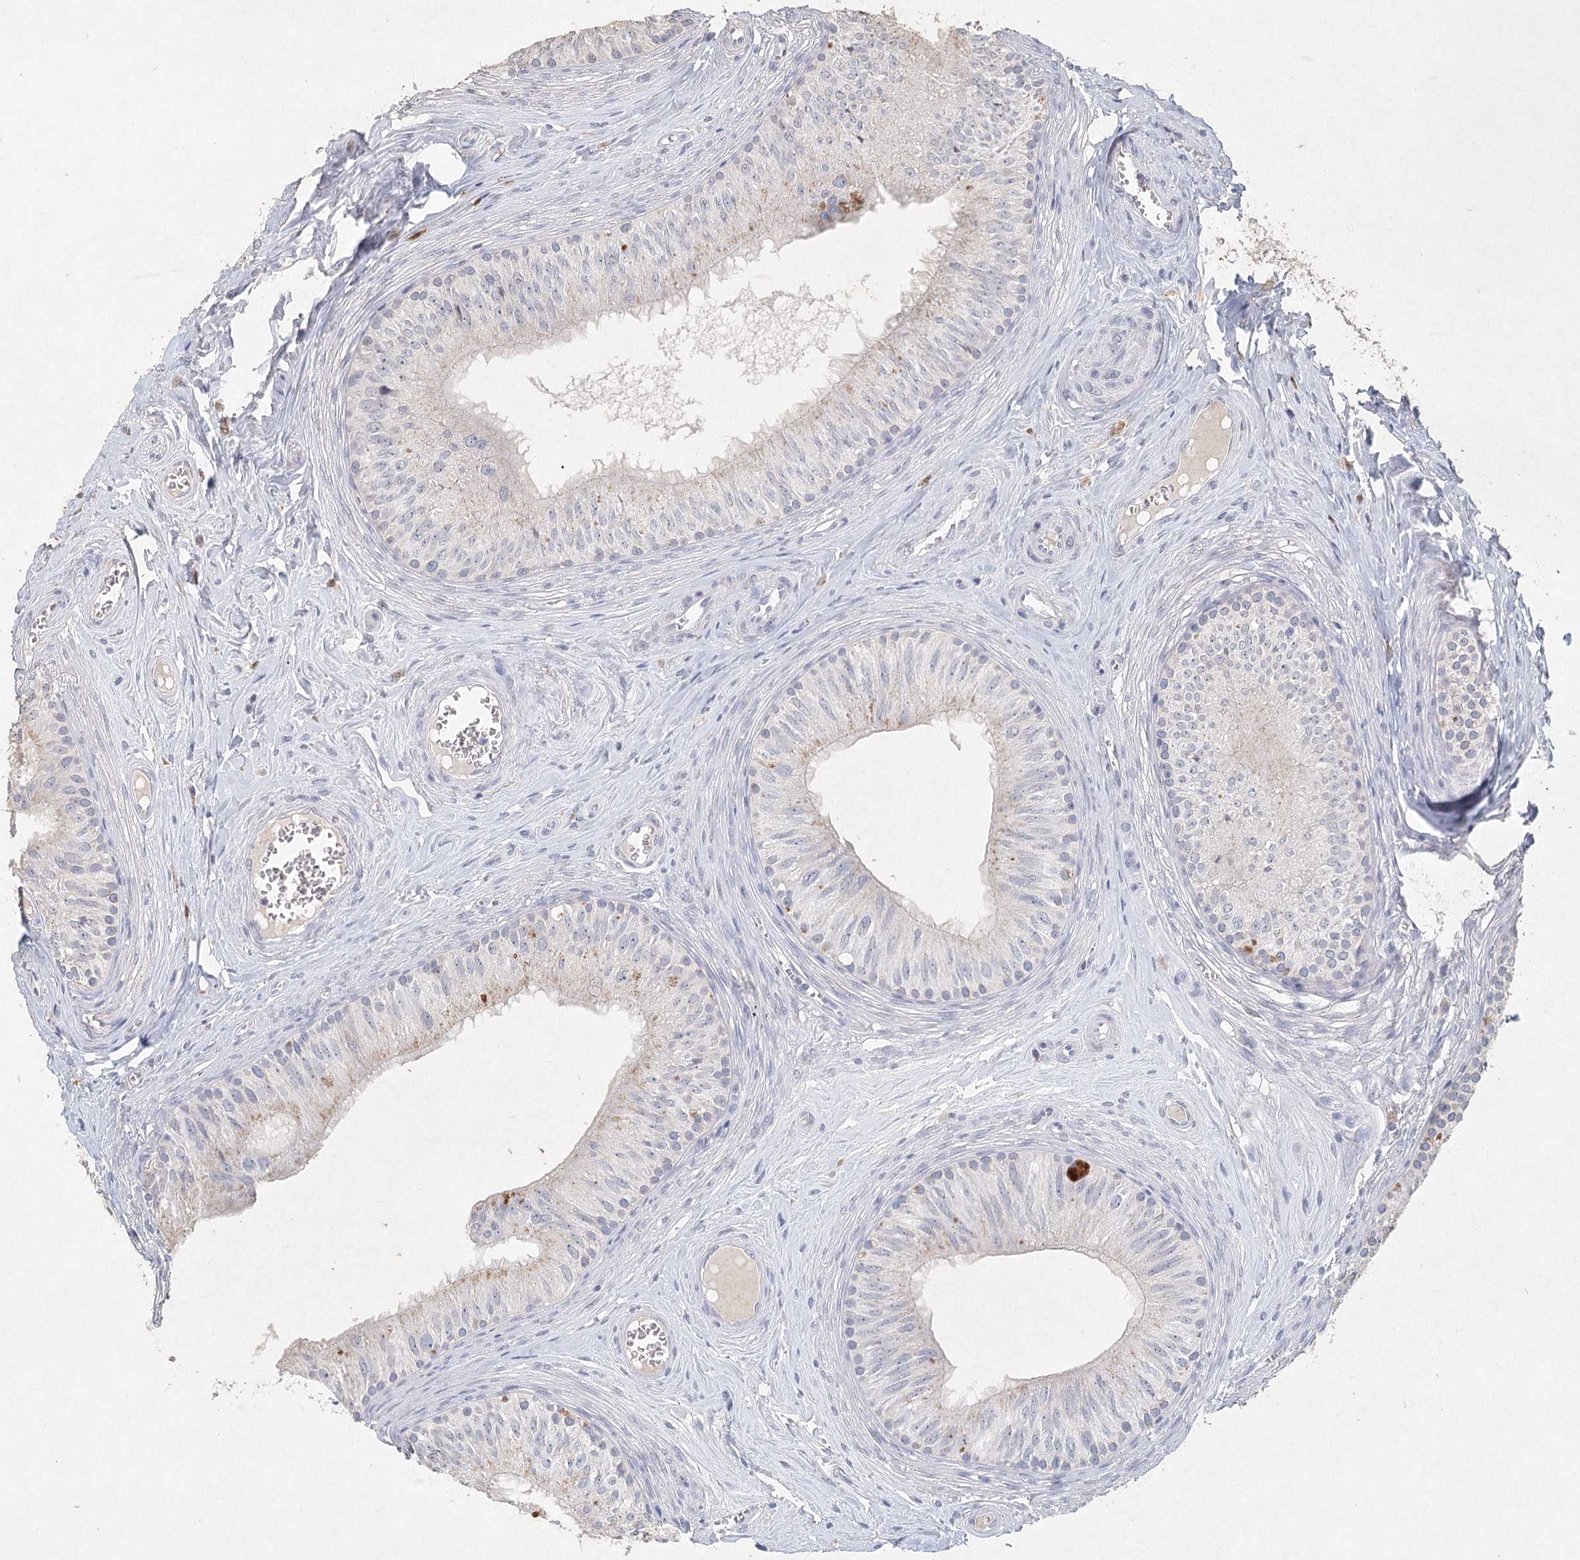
{"staining": {"intensity": "moderate", "quantity": "<25%", "location": "cytoplasmic/membranous"}, "tissue": "epididymis", "cell_type": "Glandular cells", "image_type": "normal", "snomed": [{"axis": "morphology", "description": "Normal tissue, NOS"}, {"axis": "topography", "description": "Epididymis"}], "caption": "Immunohistochemical staining of normal epididymis displays <25% levels of moderate cytoplasmic/membranous protein positivity in about <25% of glandular cells.", "gene": "ARSI", "patient": {"sex": "male", "age": 46}}